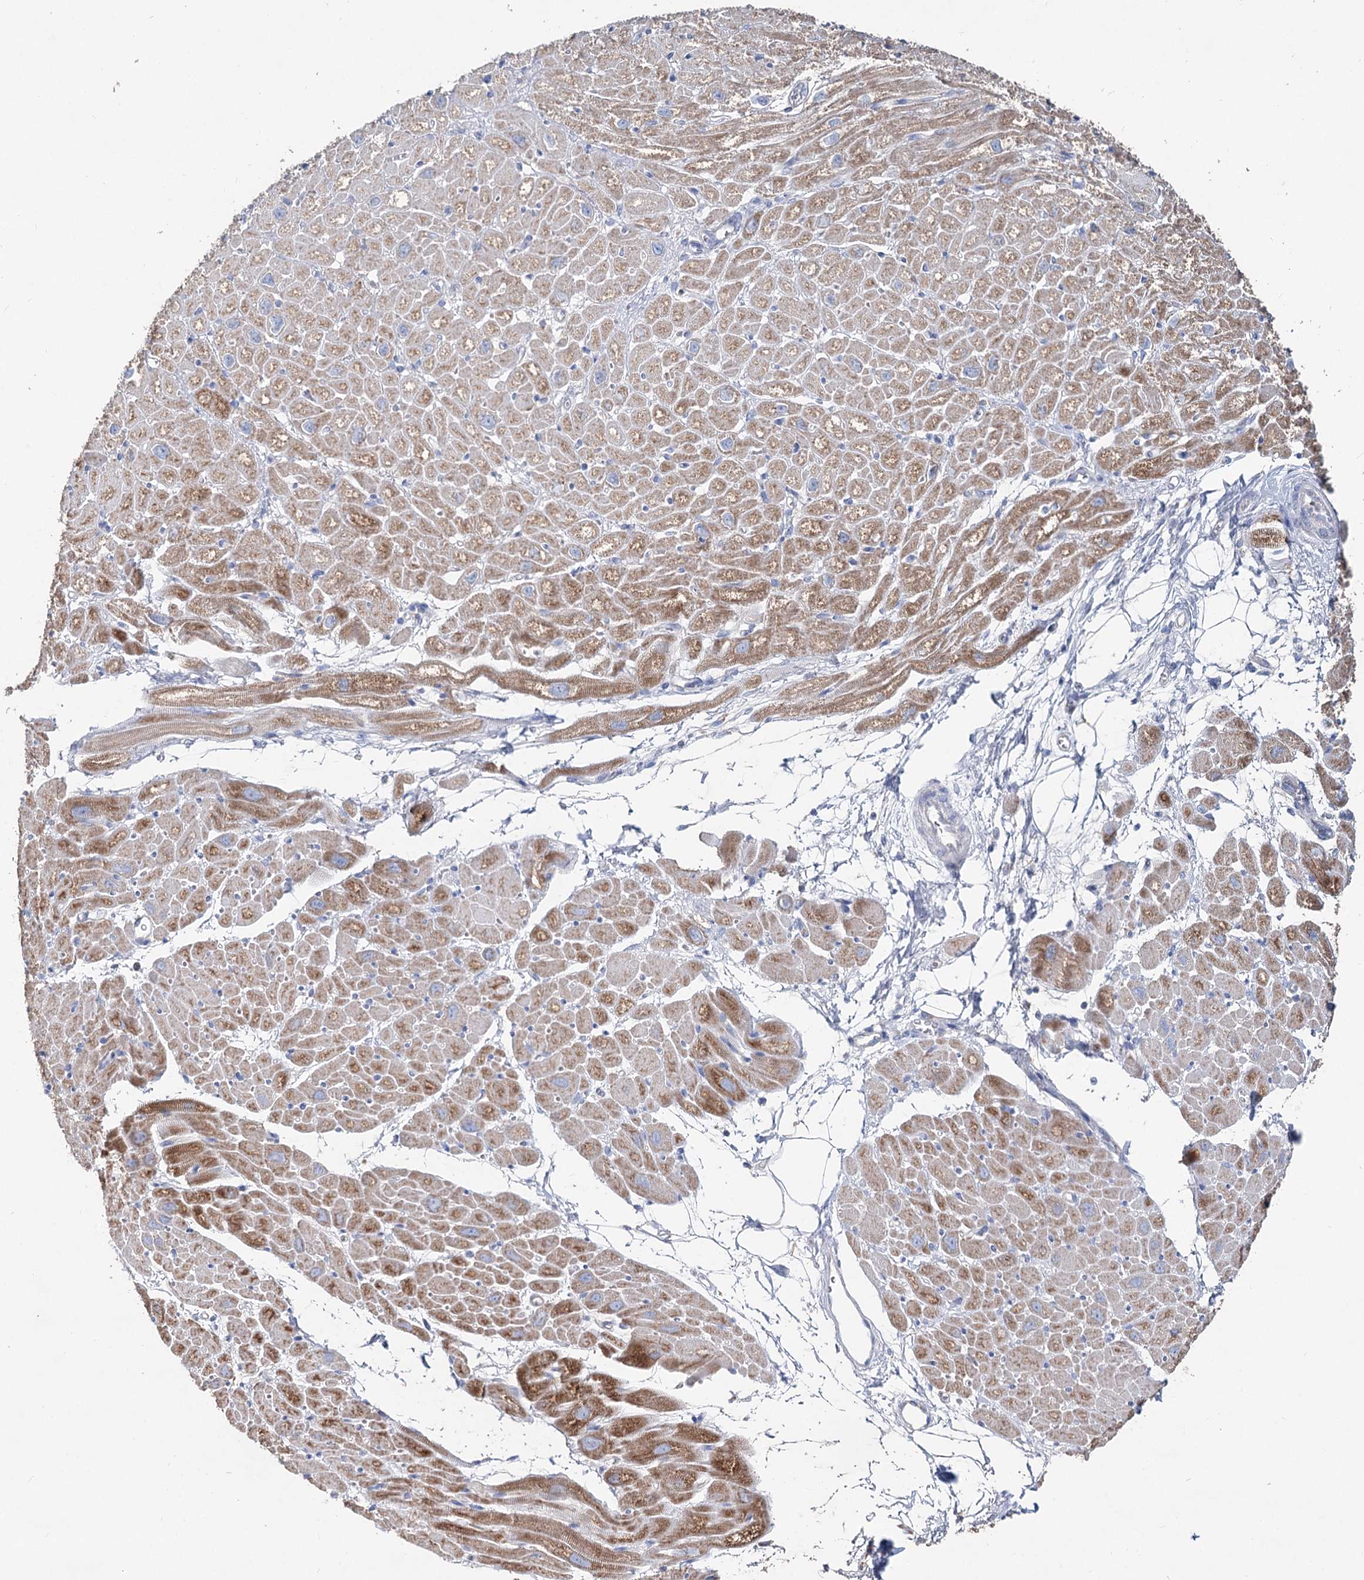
{"staining": {"intensity": "strong", "quantity": "25%-75%", "location": "cytoplasmic/membranous"}, "tissue": "heart muscle", "cell_type": "Cardiomyocytes", "image_type": "normal", "snomed": [{"axis": "morphology", "description": "Normal tissue, NOS"}, {"axis": "topography", "description": "Heart"}], "caption": "Protein expression analysis of unremarkable heart muscle reveals strong cytoplasmic/membranous expression in about 25%-75% of cardiomyocytes.", "gene": "MCCC2", "patient": {"sex": "male", "age": 50}}